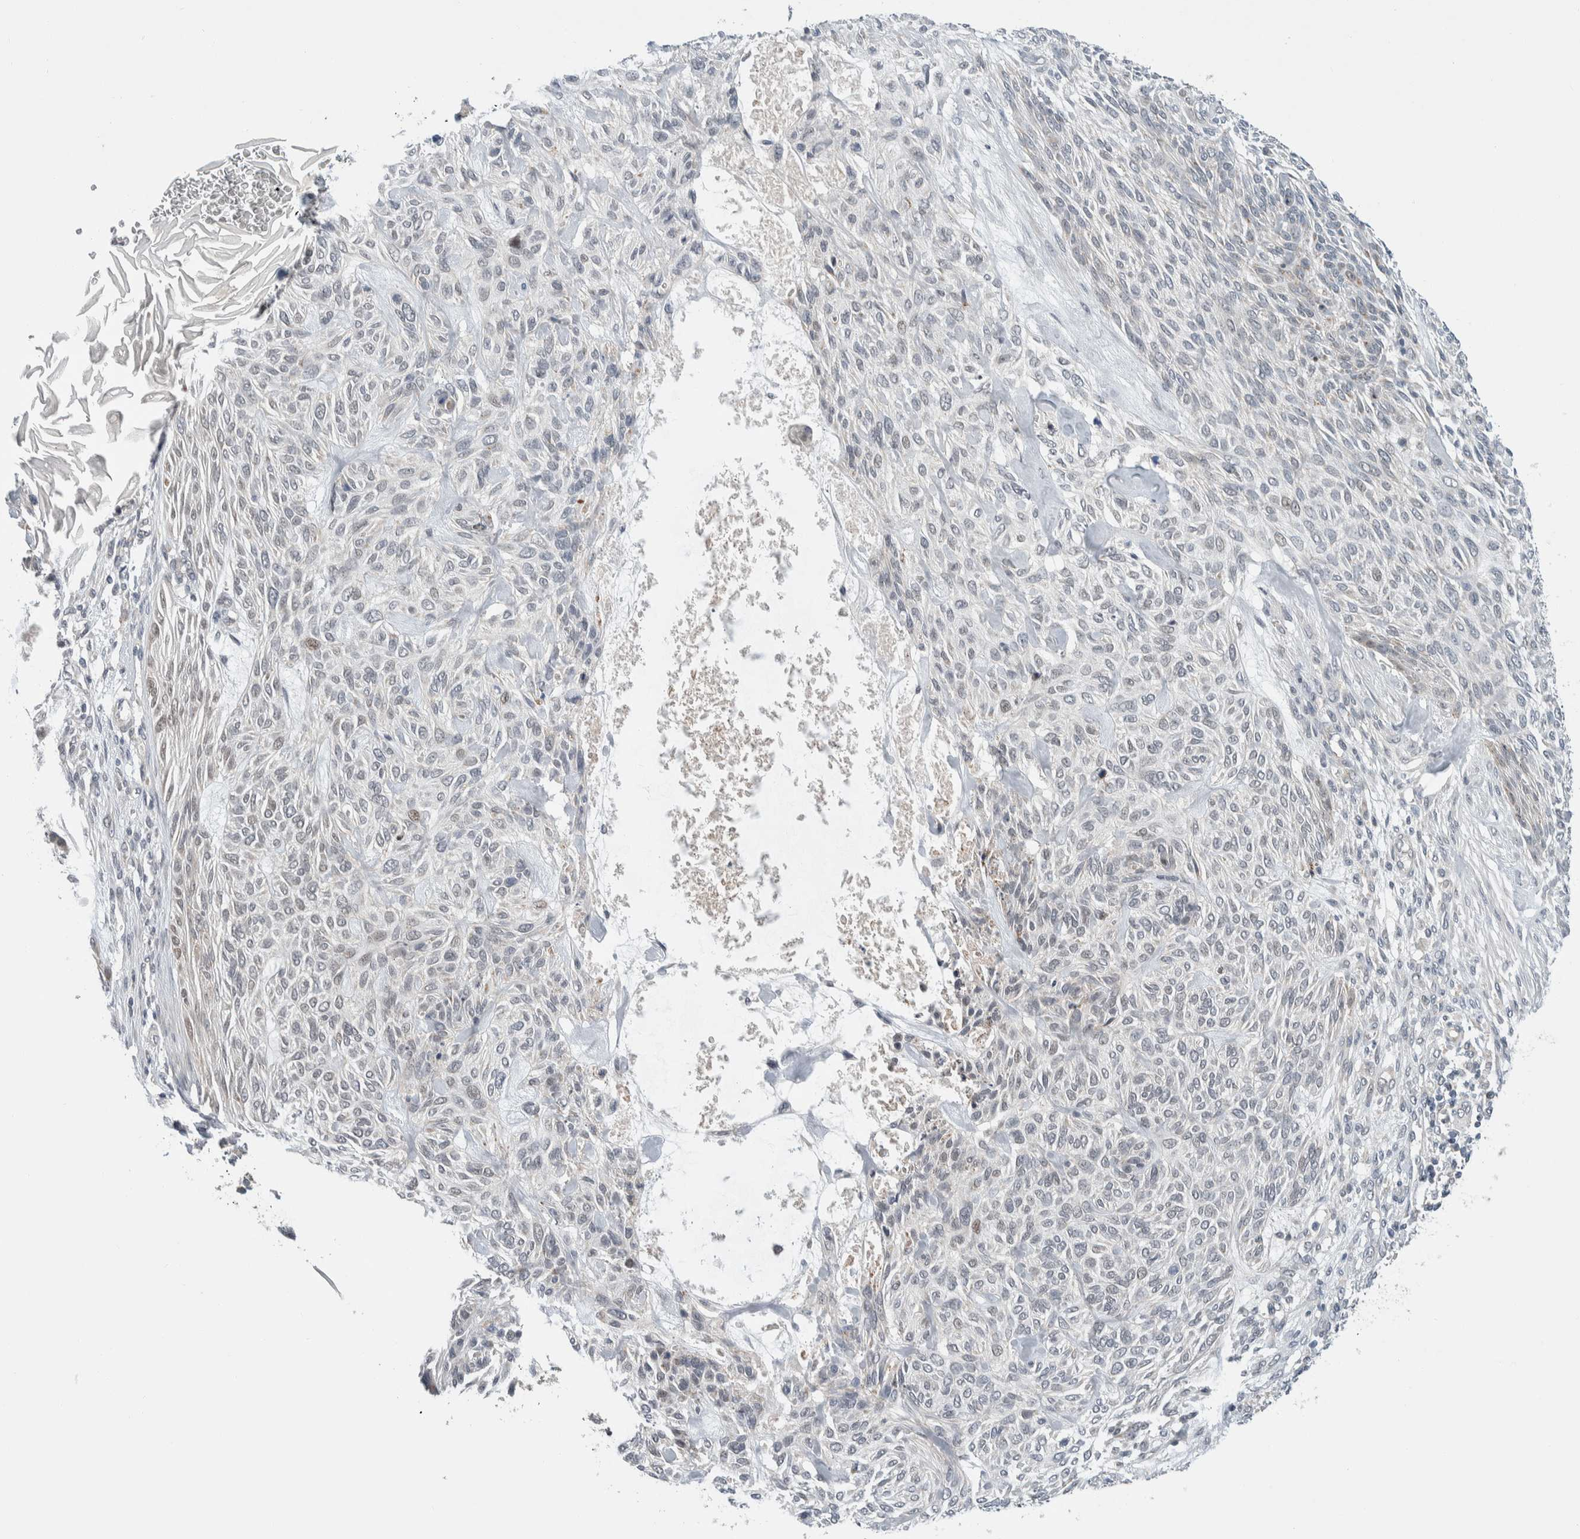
{"staining": {"intensity": "negative", "quantity": "none", "location": "none"}, "tissue": "skin cancer", "cell_type": "Tumor cells", "image_type": "cancer", "snomed": [{"axis": "morphology", "description": "Basal cell carcinoma"}, {"axis": "topography", "description": "Skin"}], "caption": "Tumor cells are negative for protein expression in human skin basal cell carcinoma.", "gene": "SHPK", "patient": {"sex": "male", "age": 55}}